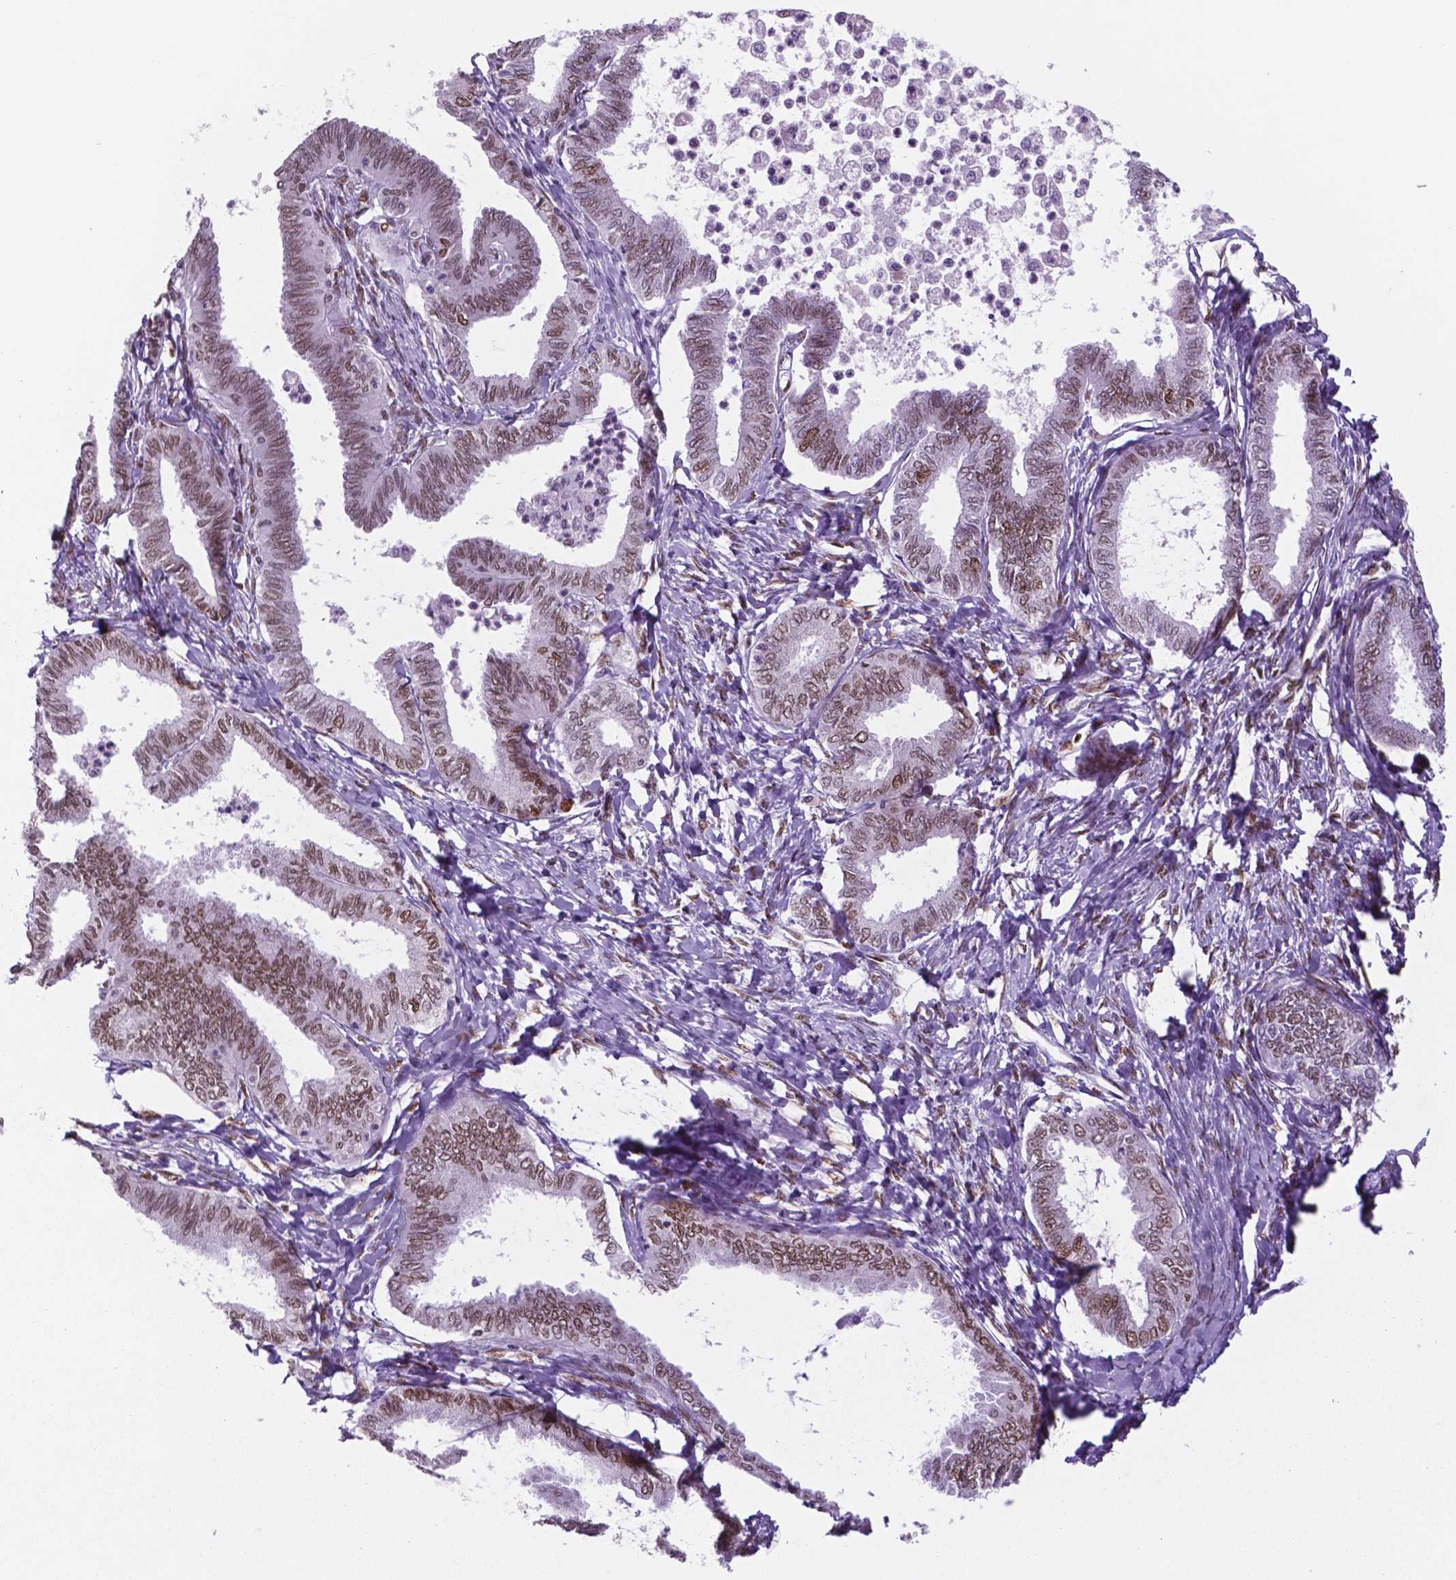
{"staining": {"intensity": "moderate", "quantity": "25%-75%", "location": "nuclear"}, "tissue": "ovarian cancer", "cell_type": "Tumor cells", "image_type": "cancer", "snomed": [{"axis": "morphology", "description": "Carcinoma, endometroid"}, {"axis": "topography", "description": "Ovary"}], "caption": "Tumor cells reveal medium levels of moderate nuclear expression in approximately 25%-75% of cells in human endometroid carcinoma (ovarian). Using DAB (brown) and hematoxylin (blue) stains, captured at high magnification using brightfield microscopy.", "gene": "MSH6", "patient": {"sex": "female", "age": 70}}